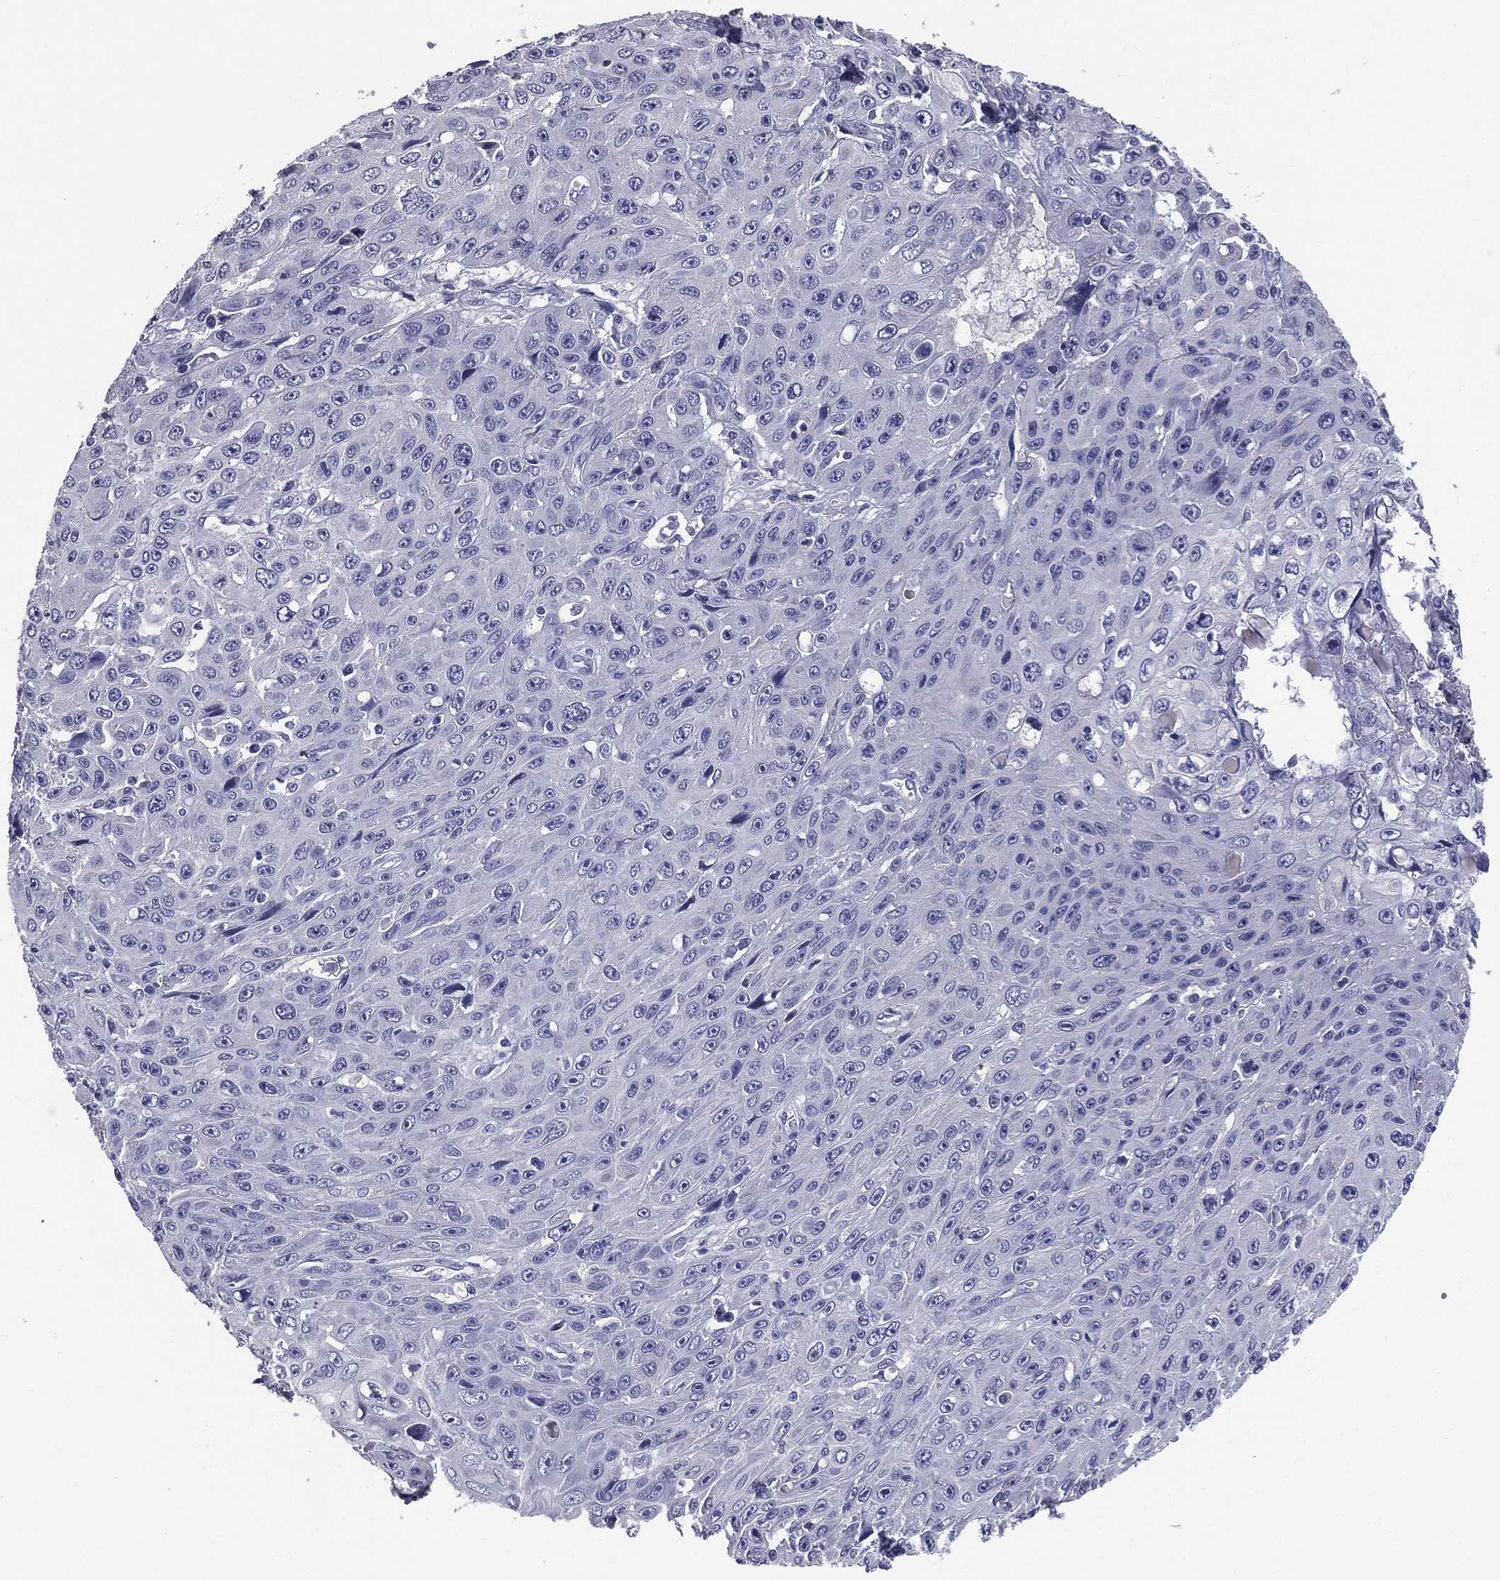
{"staining": {"intensity": "negative", "quantity": "none", "location": "none"}, "tissue": "skin cancer", "cell_type": "Tumor cells", "image_type": "cancer", "snomed": [{"axis": "morphology", "description": "Squamous cell carcinoma, NOS"}, {"axis": "topography", "description": "Skin"}], "caption": "An immunohistochemistry (IHC) histopathology image of squamous cell carcinoma (skin) is shown. There is no staining in tumor cells of squamous cell carcinoma (skin).", "gene": "AFP", "patient": {"sex": "male", "age": 82}}